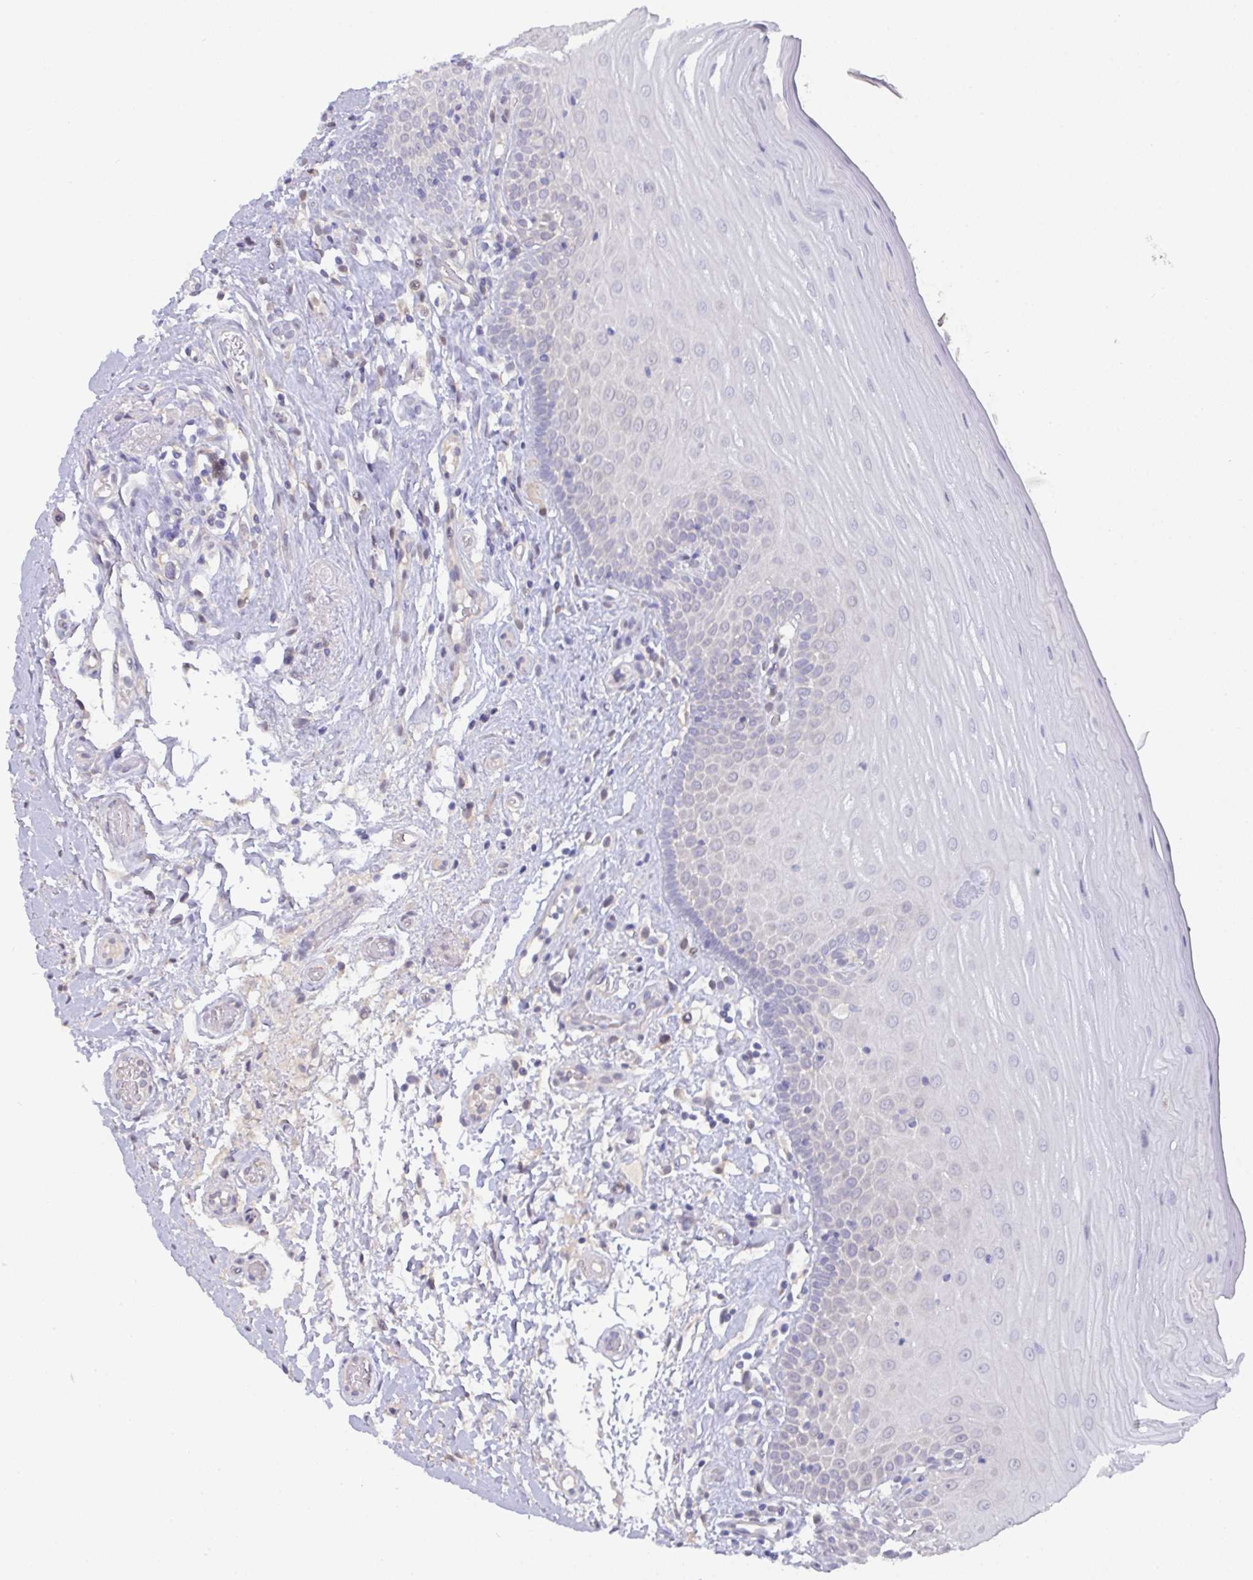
{"staining": {"intensity": "negative", "quantity": "none", "location": "none"}, "tissue": "oral mucosa", "cell_type": "Squamous epithelial cells", "image_type": "normal", "snomed": [{"axis": "morphology", "description": "Normal tissue, NOS"}, {"axis": "topography", "description": "Oral tissue"}, {"axis": "topography", "description": "Tounge, NOS"}, {"axis": "topography", "description": "Head-Neck"}], "caption": "IHC image of benign human oral mucosa stained for a protein (brown), which displays no expression in squamous epithelial cells.", "gene": "L3HYPDH", "patient": {"sex": "female", "age": 84}}